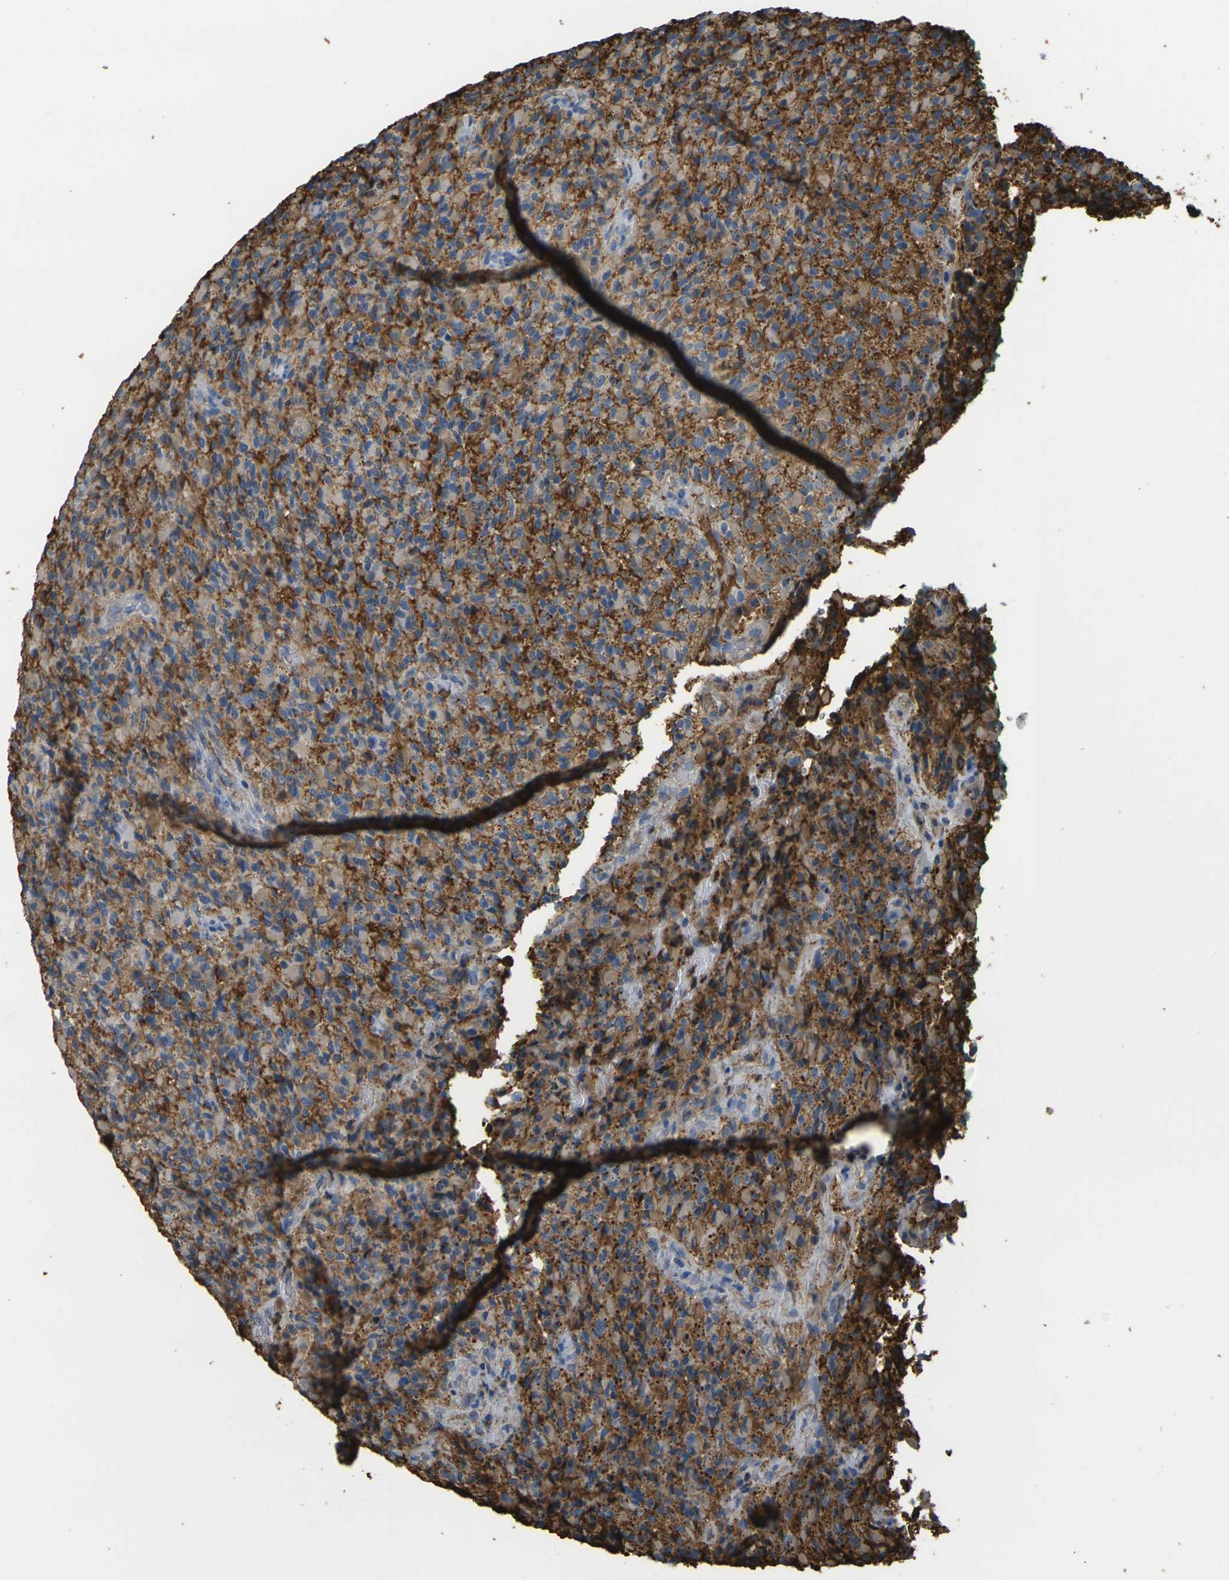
{"staining": {"intensity": "moderate", "quantity": "25%-75%", "location": "cytoplasmic/membranous"}, "tissue": "glioma", "cell_type": "Tumor cells", "image_type": "cancer", "snomed": [{"axis": "morphology", "description": "Glioma, malignant, High grade"}, {"axis": "topography", "description": "Brain"}], "caption": "Malignant glioma (high-grade) stained with a brown dye reveals moderate cytoplasmic/membranous positive positivity in approximately 25%-75% of tumor cells.", "gene": "PLCD1", "patient": {"sex": "male", "age": 71}}